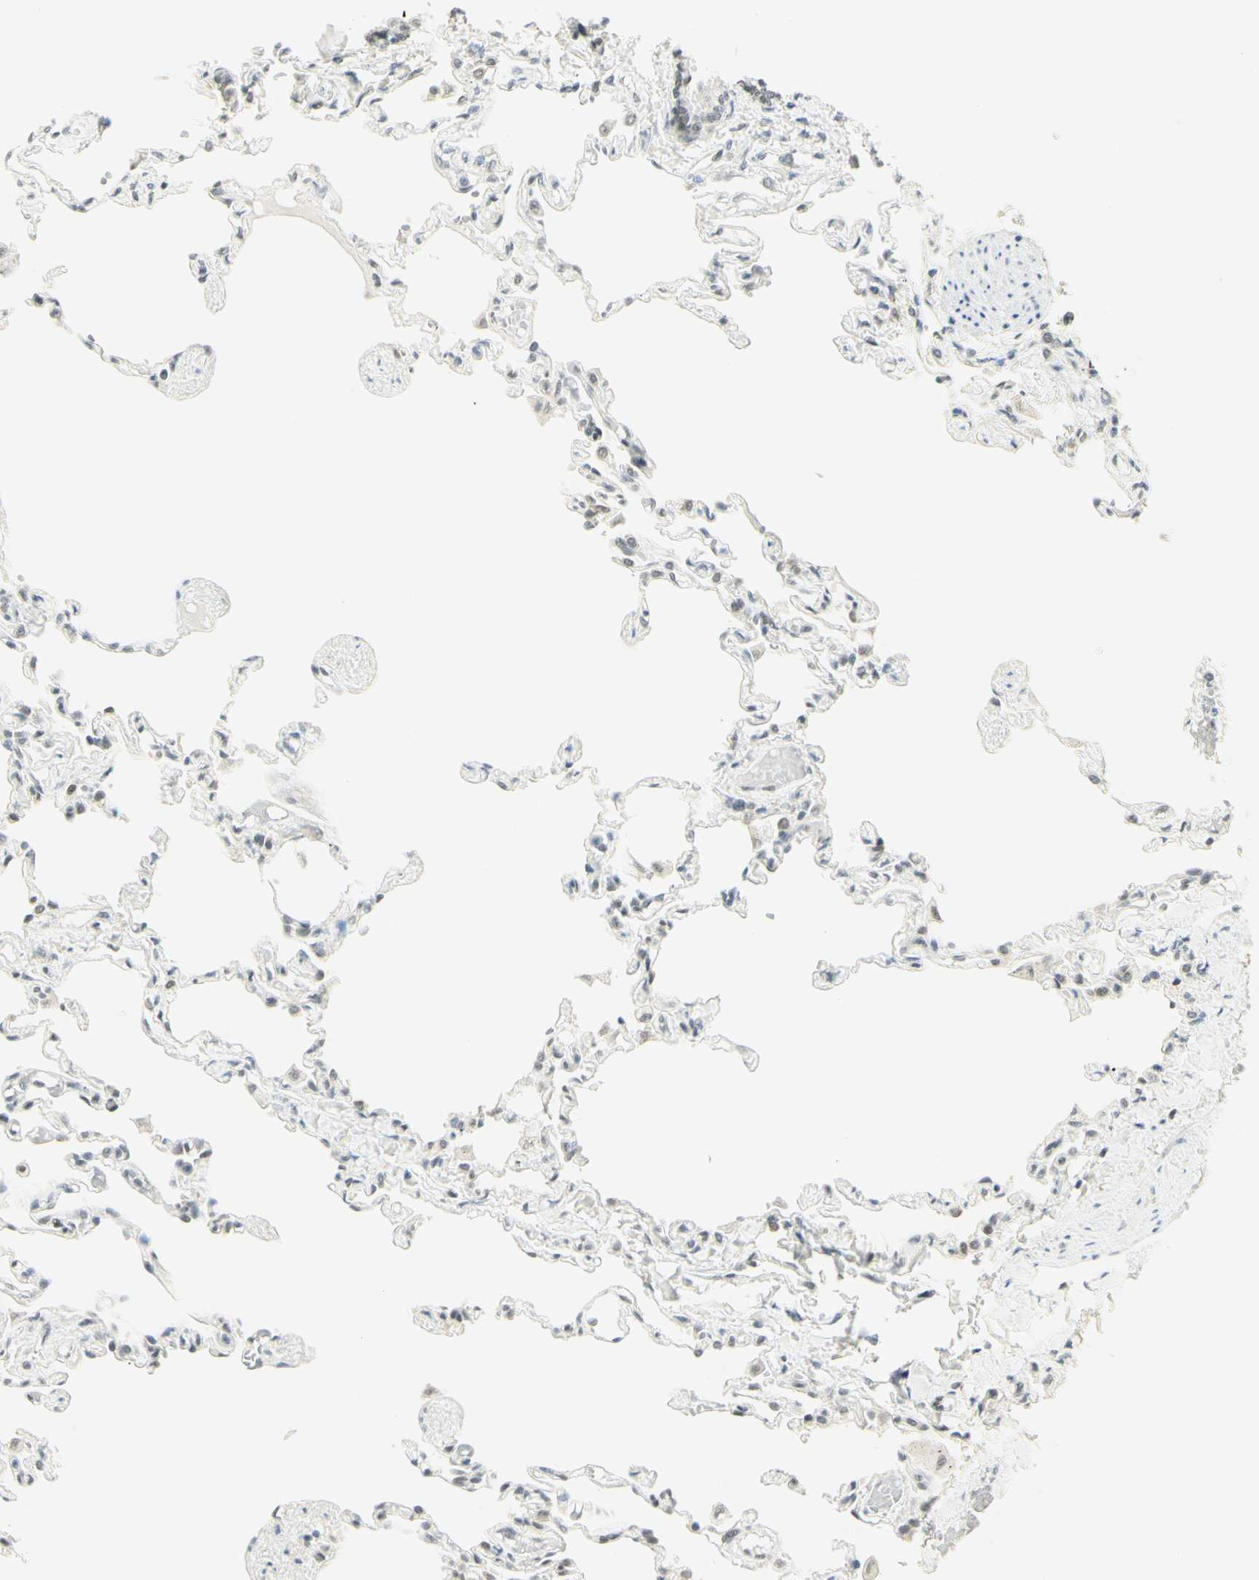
{"staining": {"intensity": "negative", "quantity": "none", "location": "none"}, "tissue": "lung", "cell_type": "Alveolar cells", "image_type": "normal", "snomed": [{"axis": "morphology", "description": "Normal tissue, NOS"}, {"axis": "topography", "description": "Lung"}], "caption": "Alveolar cells show no significant staining in normal lung.", "gene": "PMS2", "patient": {"sex": "male", "age": 21}}